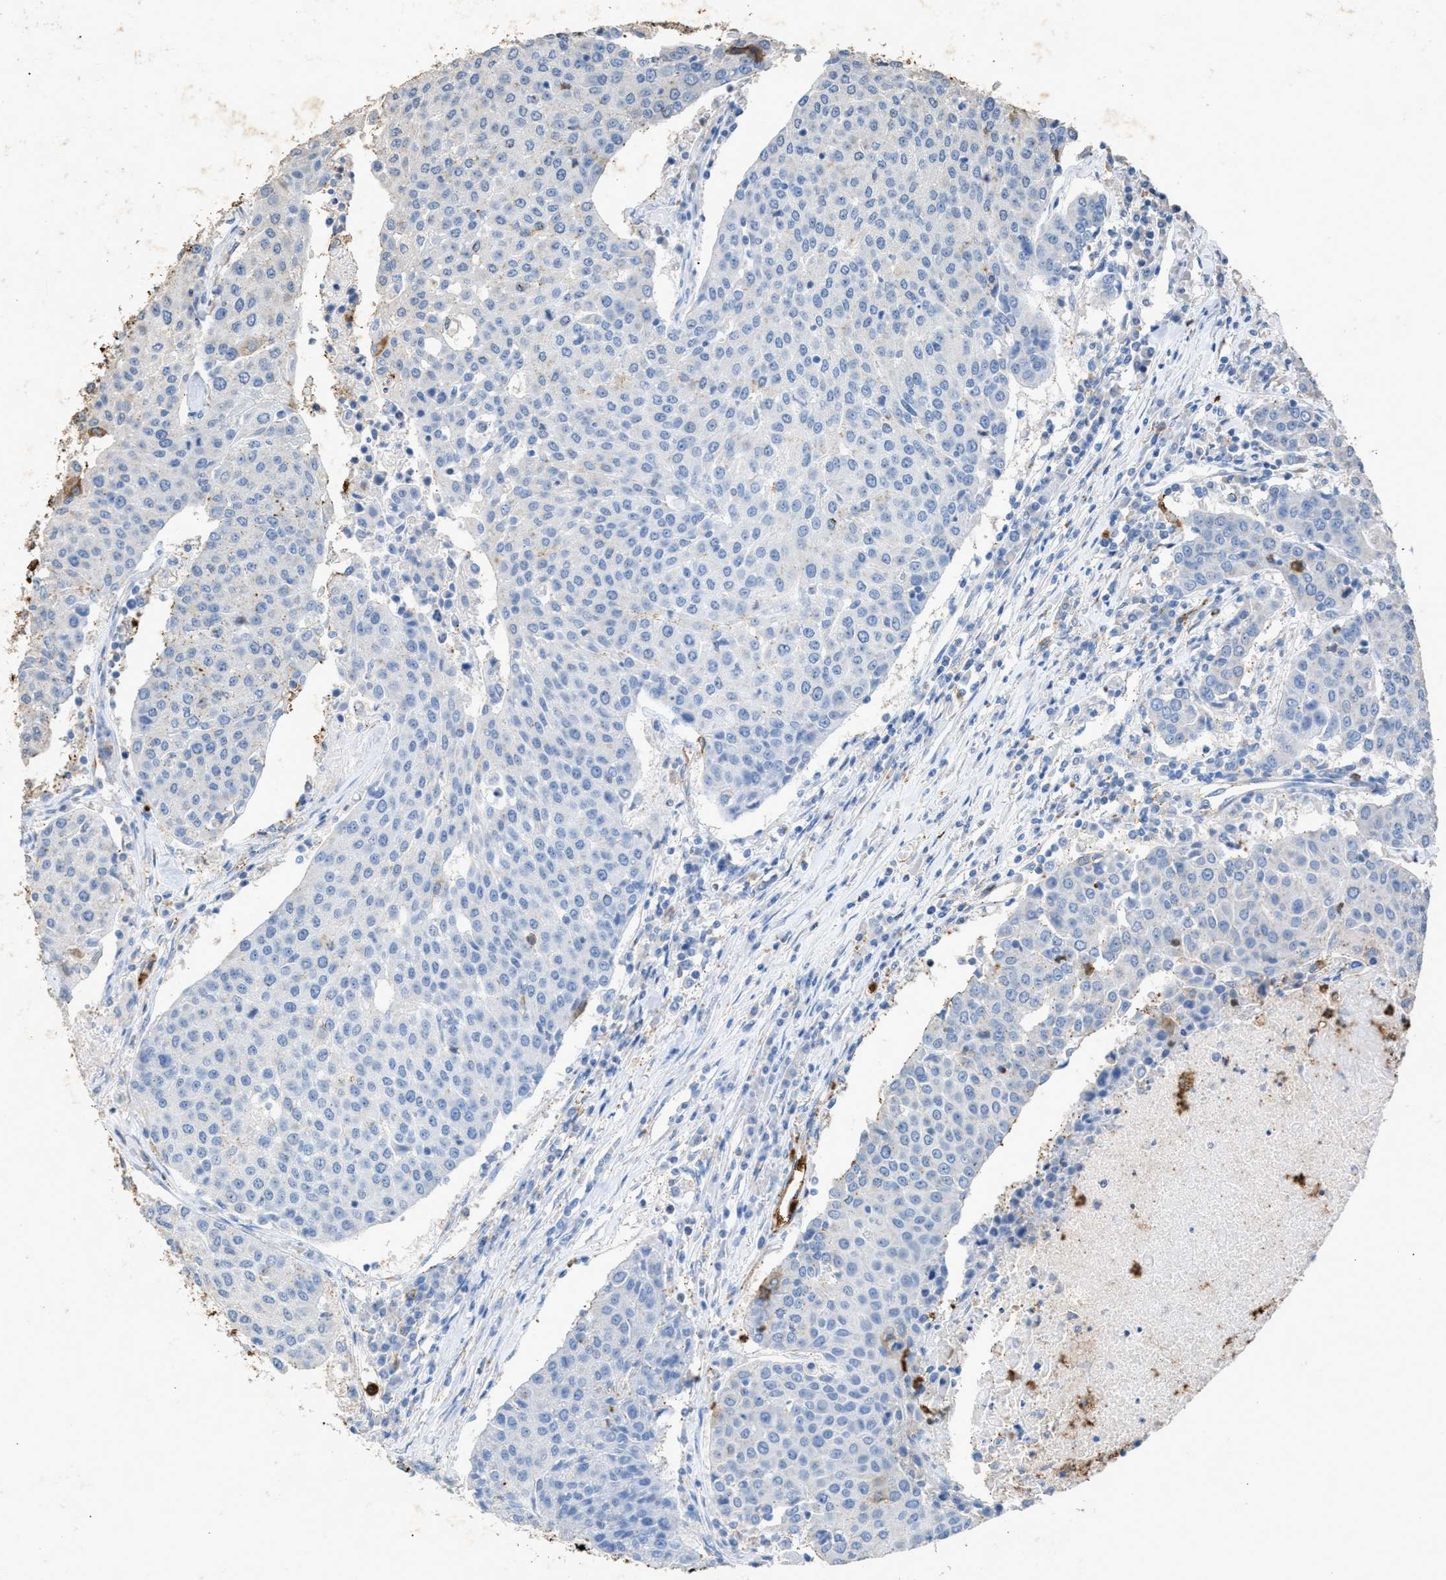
{"staining": {"intensity": "negative", "quantity": "none", "location": "none"}, "tissue": "urothelial cancer", "cell_type": "Tumor cells", "image_type": "cancer", "snomed": [{"axis": "morphology", "description": "Urothelial carcinoma, High grade"}, {"axis": "topography", "description": "Urinary bladder"}], "caption": "A photomicrograph of urothelial cancer stained for a protein demonstrates no brown staining in tumor cells. The staining is performed using DAB brown chromogen with nuclei counter-stained in using hematoxylin.", "gene": "LTB4R2", "patient": {"sex": "female", "age": 85}}